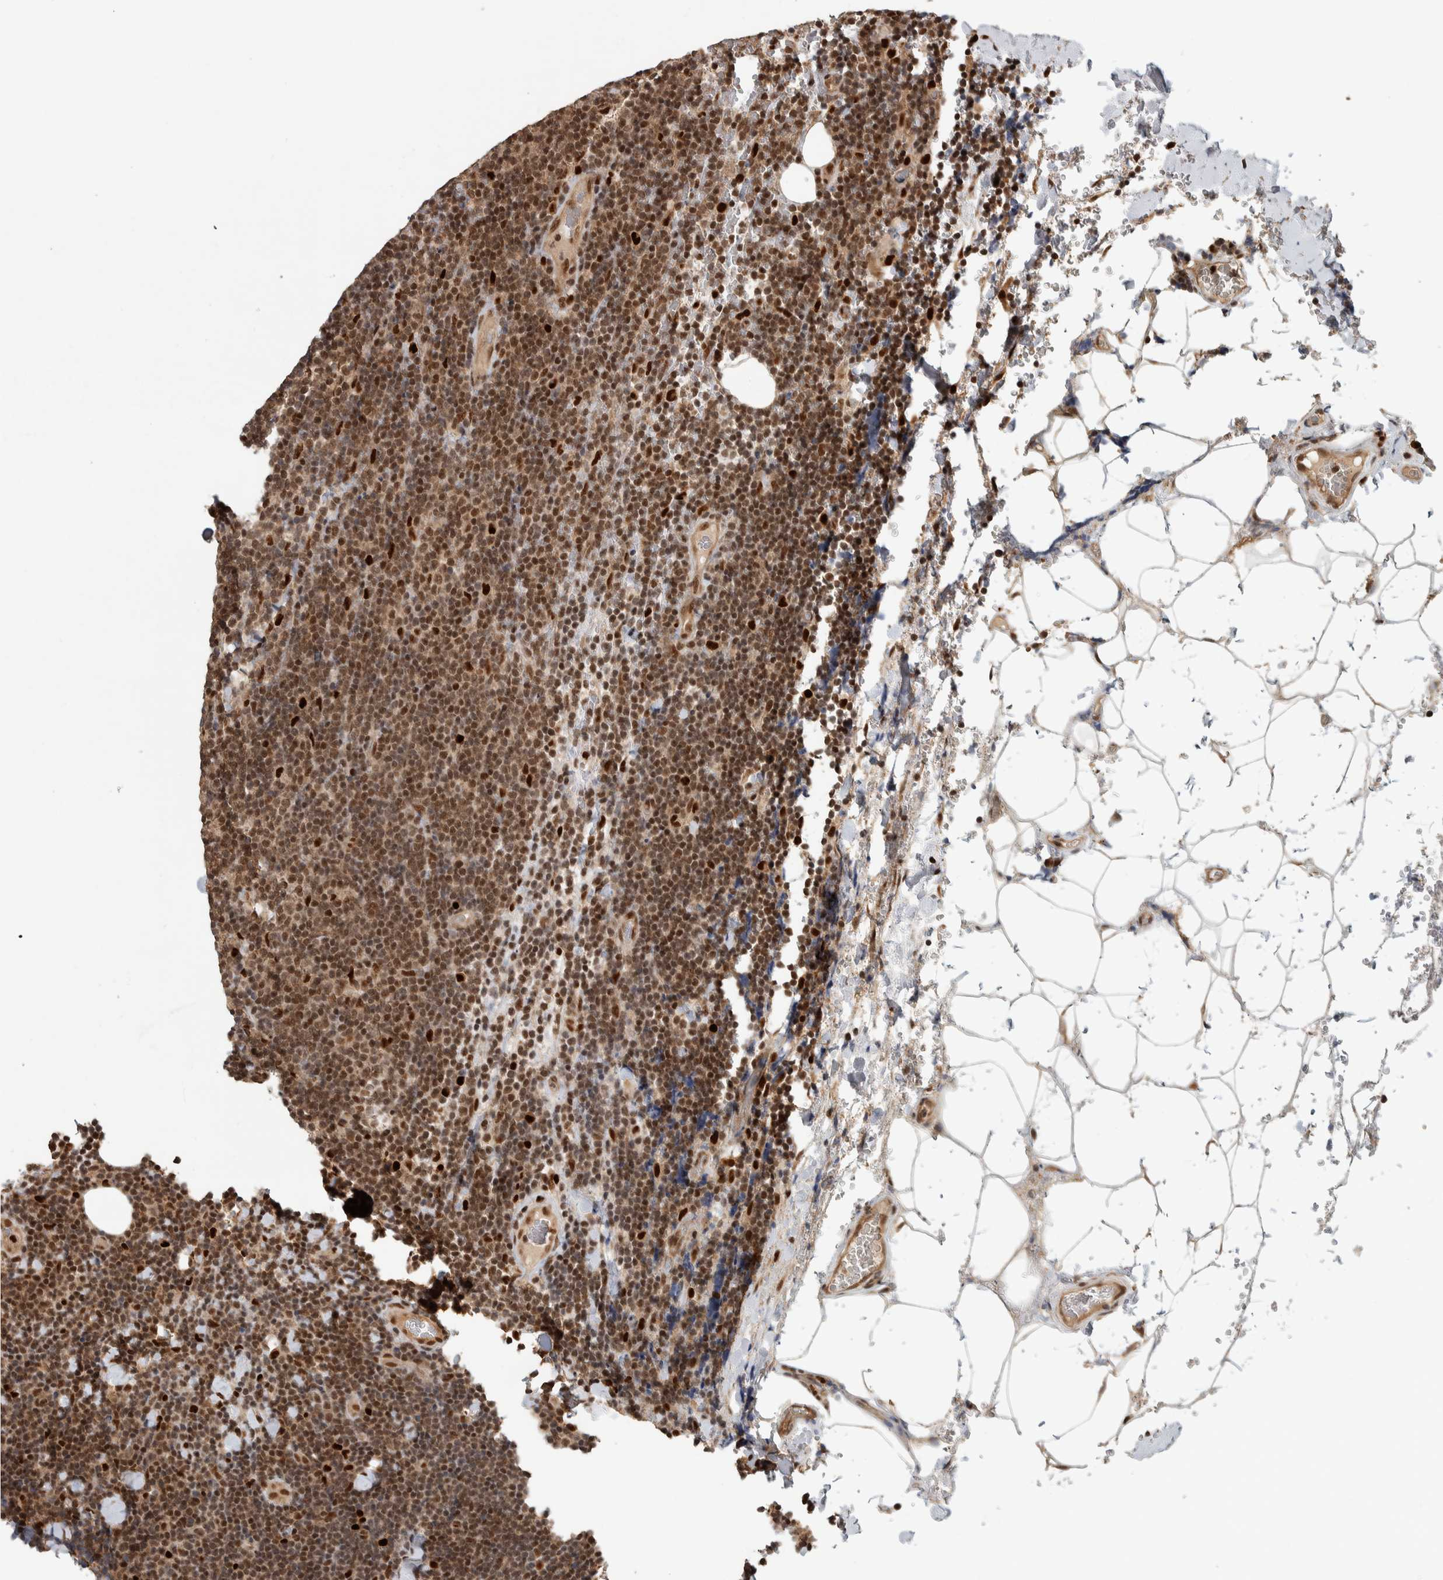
{"staining": {"intensity": "moderate", "quantity": ">75%", "location": "nuclear"}, "tissue": "lymphoma", "cell_type": "Tumor cells", "image_type": "cancer", "snomed": [{"axis": "morphology", "description": "Malignant lymphoma, non-Hodgkin's type, Low grade"}, {"axis": "topography", "description": "Lymph node"}], "caption": "Protein staining by immunohistochemistry (IHC) reveals moderate nuclear staining in about >75% of tumor cells in malignant lymphoma, non-Hodgkin's type (low-grade).", "gene": "RPS6KA4", "patient": {"sex": "male", "age": 66}}